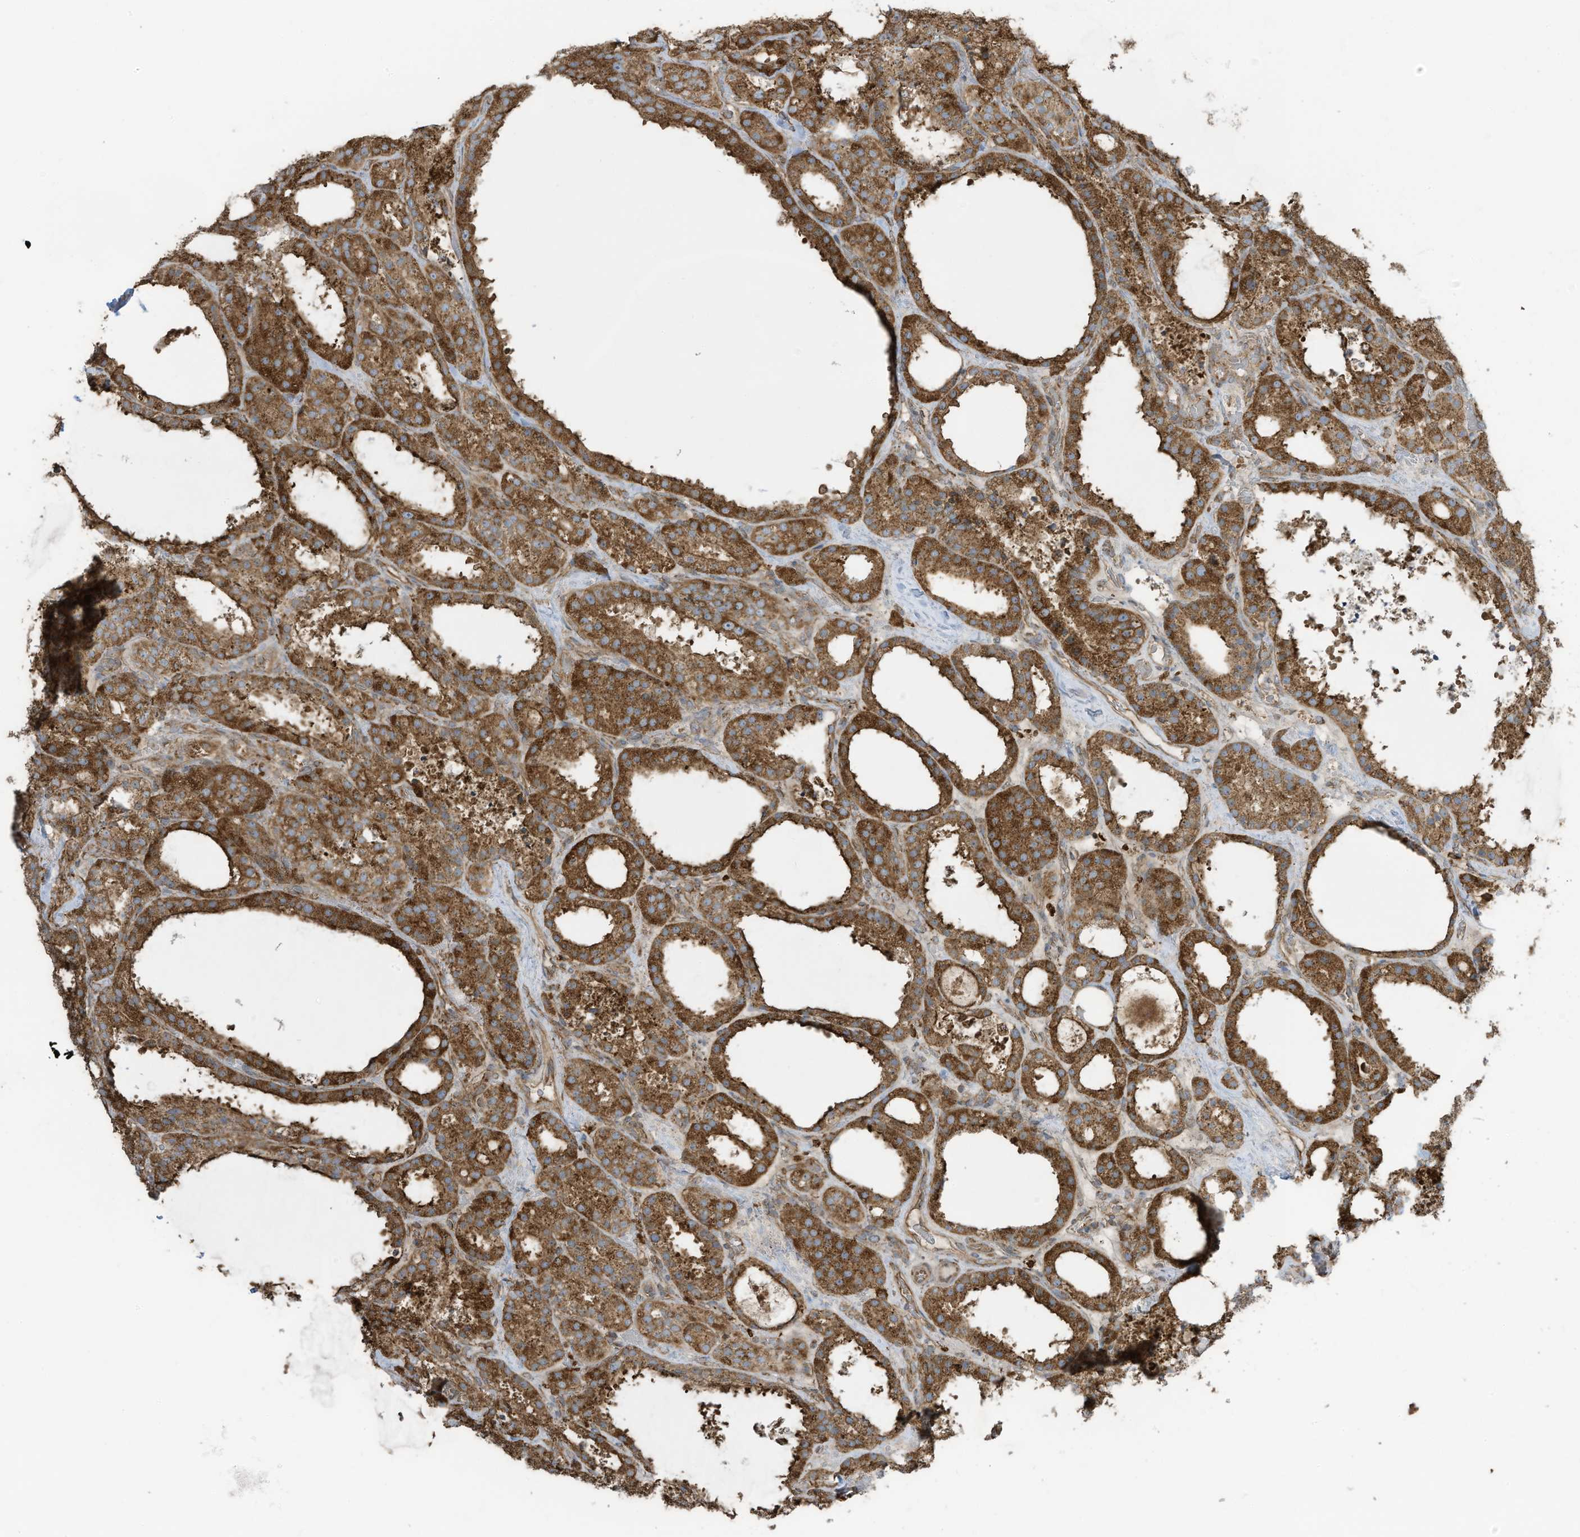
{"staining": {"intensity": "moderate", "quantity": ">75%", "location": "cytoplasmic/membranous"}, "tissue": "thyroid cancer", "cell_type": "Tumor cells", "image_type": "cancer", "snomed": [{"axis": "morphology", "description": "Papillary adenocarcinoma, NOS"}, {"axis": "topography", "description": "Thyroid gland"}], "caption": "IHC (DAB (3,3'-diaminobenzidine)) staining of thyroid papillary adenocarcinoma reveals moderate cytoplasmic/membranous protein expression in about >75% of tumor cells.", "gene": "CGAS", "patient": {"sex": "male", "age": 77}}